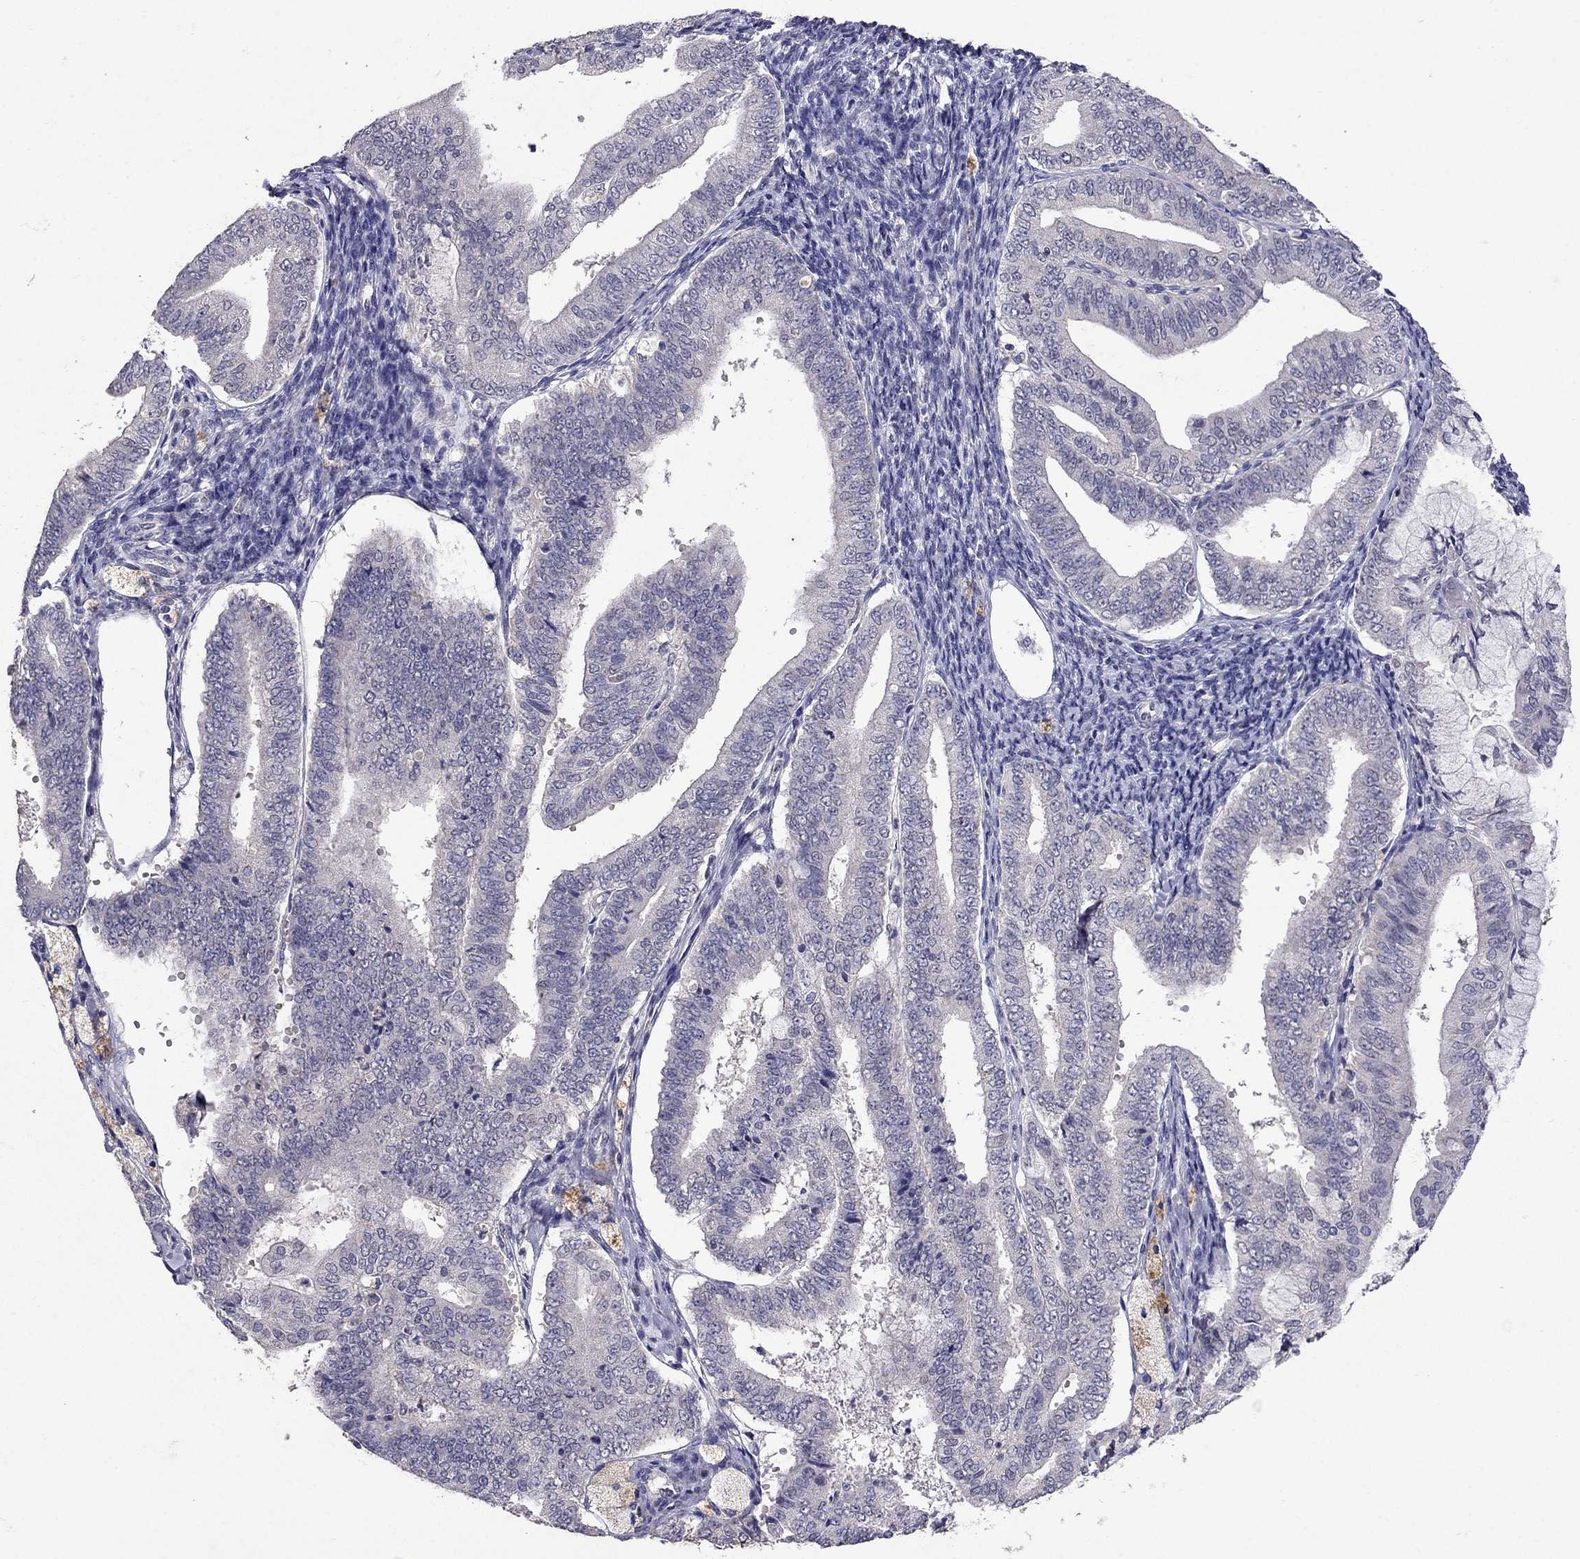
{"staining": {"intensity": "negative", "quantity": "none", "location": "none"}, "tissue": "endometrial cancer", "cell_type": "Tumor cells", "image_type": "cancer", "snomed": [{"axis": "morphology", "description": "Adenocarcinoma, NOS"}, {"axis": "topography", "description": "Endometrium"}], "caption": "This image is of endometrial adenocarcinoma stained with immunohistochemistry (IHC) to label a protein in brown with the nuclei are counter-stained blue. There is no positivity in tumor cells. Brightfield microscopy of immunohistochemistry stained with DAB (brown) and hematoxylin (blue), captured at high magnification.", "gene": "FST", "patient": {"sex": "female", "age": 63}}